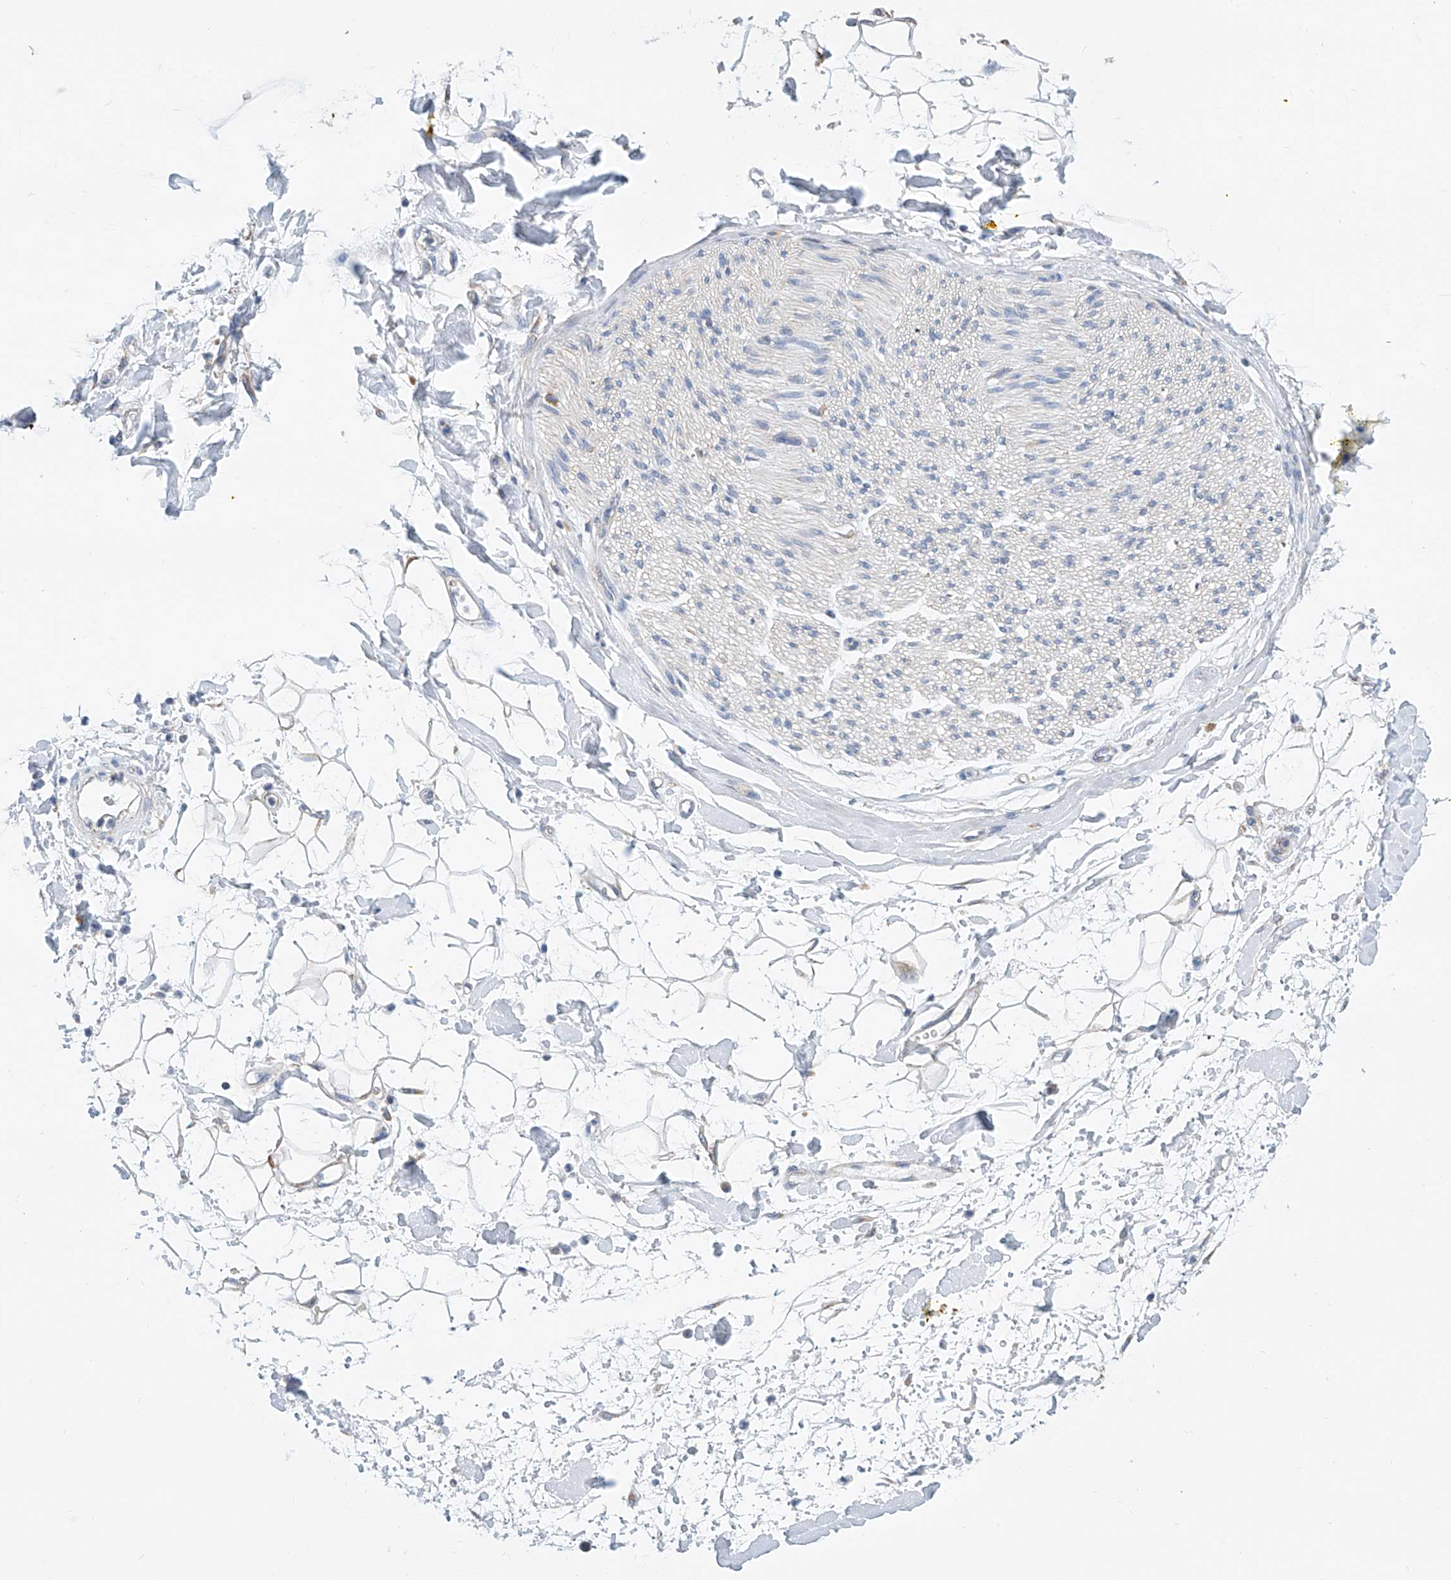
{"staining": {"intensity": "negative", "quantity": "none", "location": "none"}, "tissue": "adipose tissue", "cell_type": "Adipocytes", "image_type": "normal", "snomed": [{"axis": "morphology", "description": "Normal tissue, NOS"}, {"axis": "morphology", "description": "Adenocarcinoma, NOS"}, {"axis": "topography", "description": "Pancreas"}, {"axis": "topography", "description": "Peripheral nerve tissue"}], "caption": "High magnification brightfield microscopy of benign adipose tissue stained with DAB (brown) and counterstained with hematoxylin (blue): adipocytes show no significant positivity. The staining was performed using DAB to visualize the protein expression in brown, while the nuclei were stained in blue with hematoxylin (Magnification: 20x).", "gene": "MAD2L1", "patient": {"sex": "male", "age": 59}}